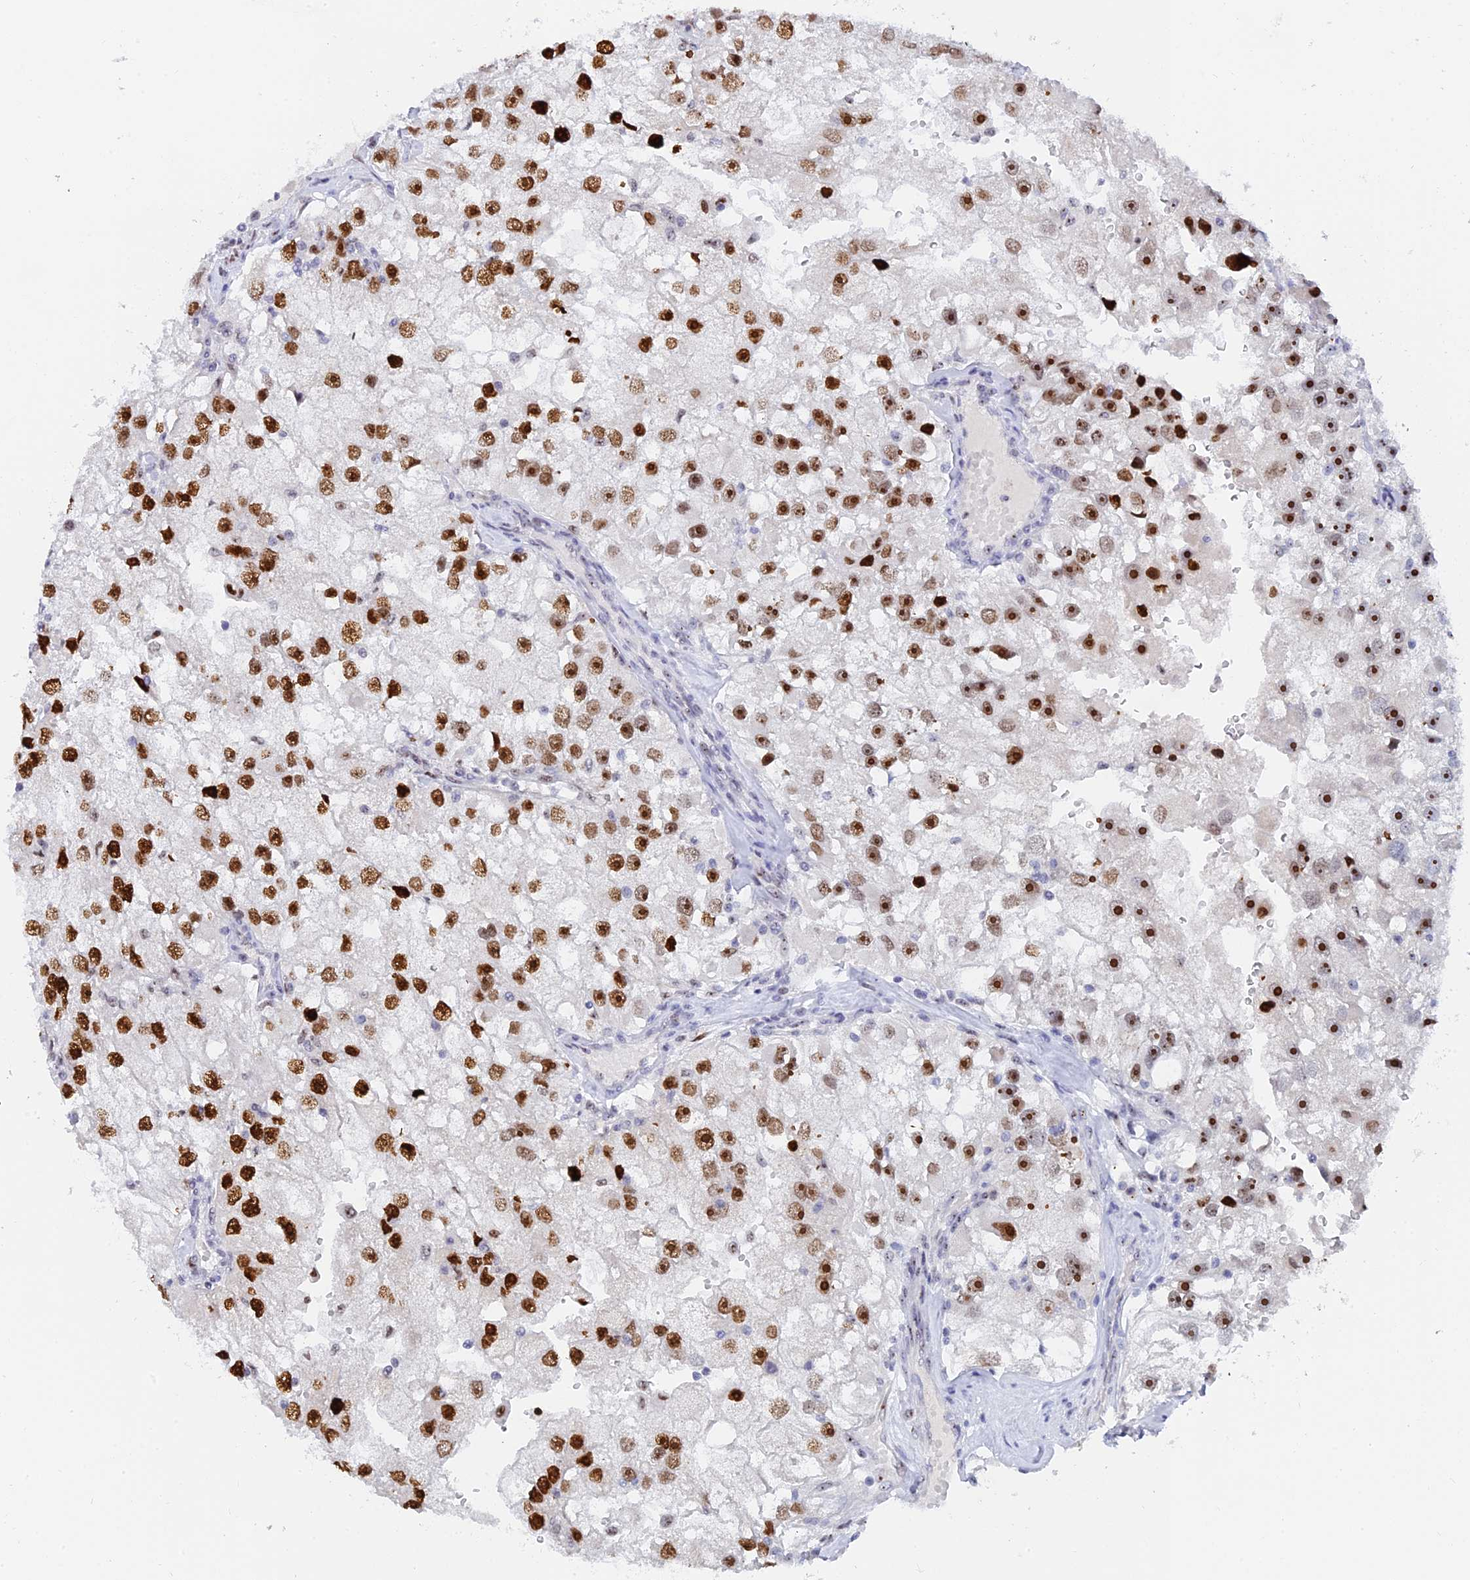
{"staining": {"intensity": "strong", "quantity": ">75%", "location": "nuclear"}, "tissue": "renal cancer", "cell_type": "Tumor cells", "image_type": "cancer", "snomed": [{"axis": "morphology", "description": "Adenocarcinoma, NOS"}, {"axis": "topography", "description": "Kidney"}], "caption": "Renal cancer stained for a protein shows strong nuclear positivity in tumor cells.", "gene": "RSL1D1", "patient": {"sex": "male", "age": 63}}